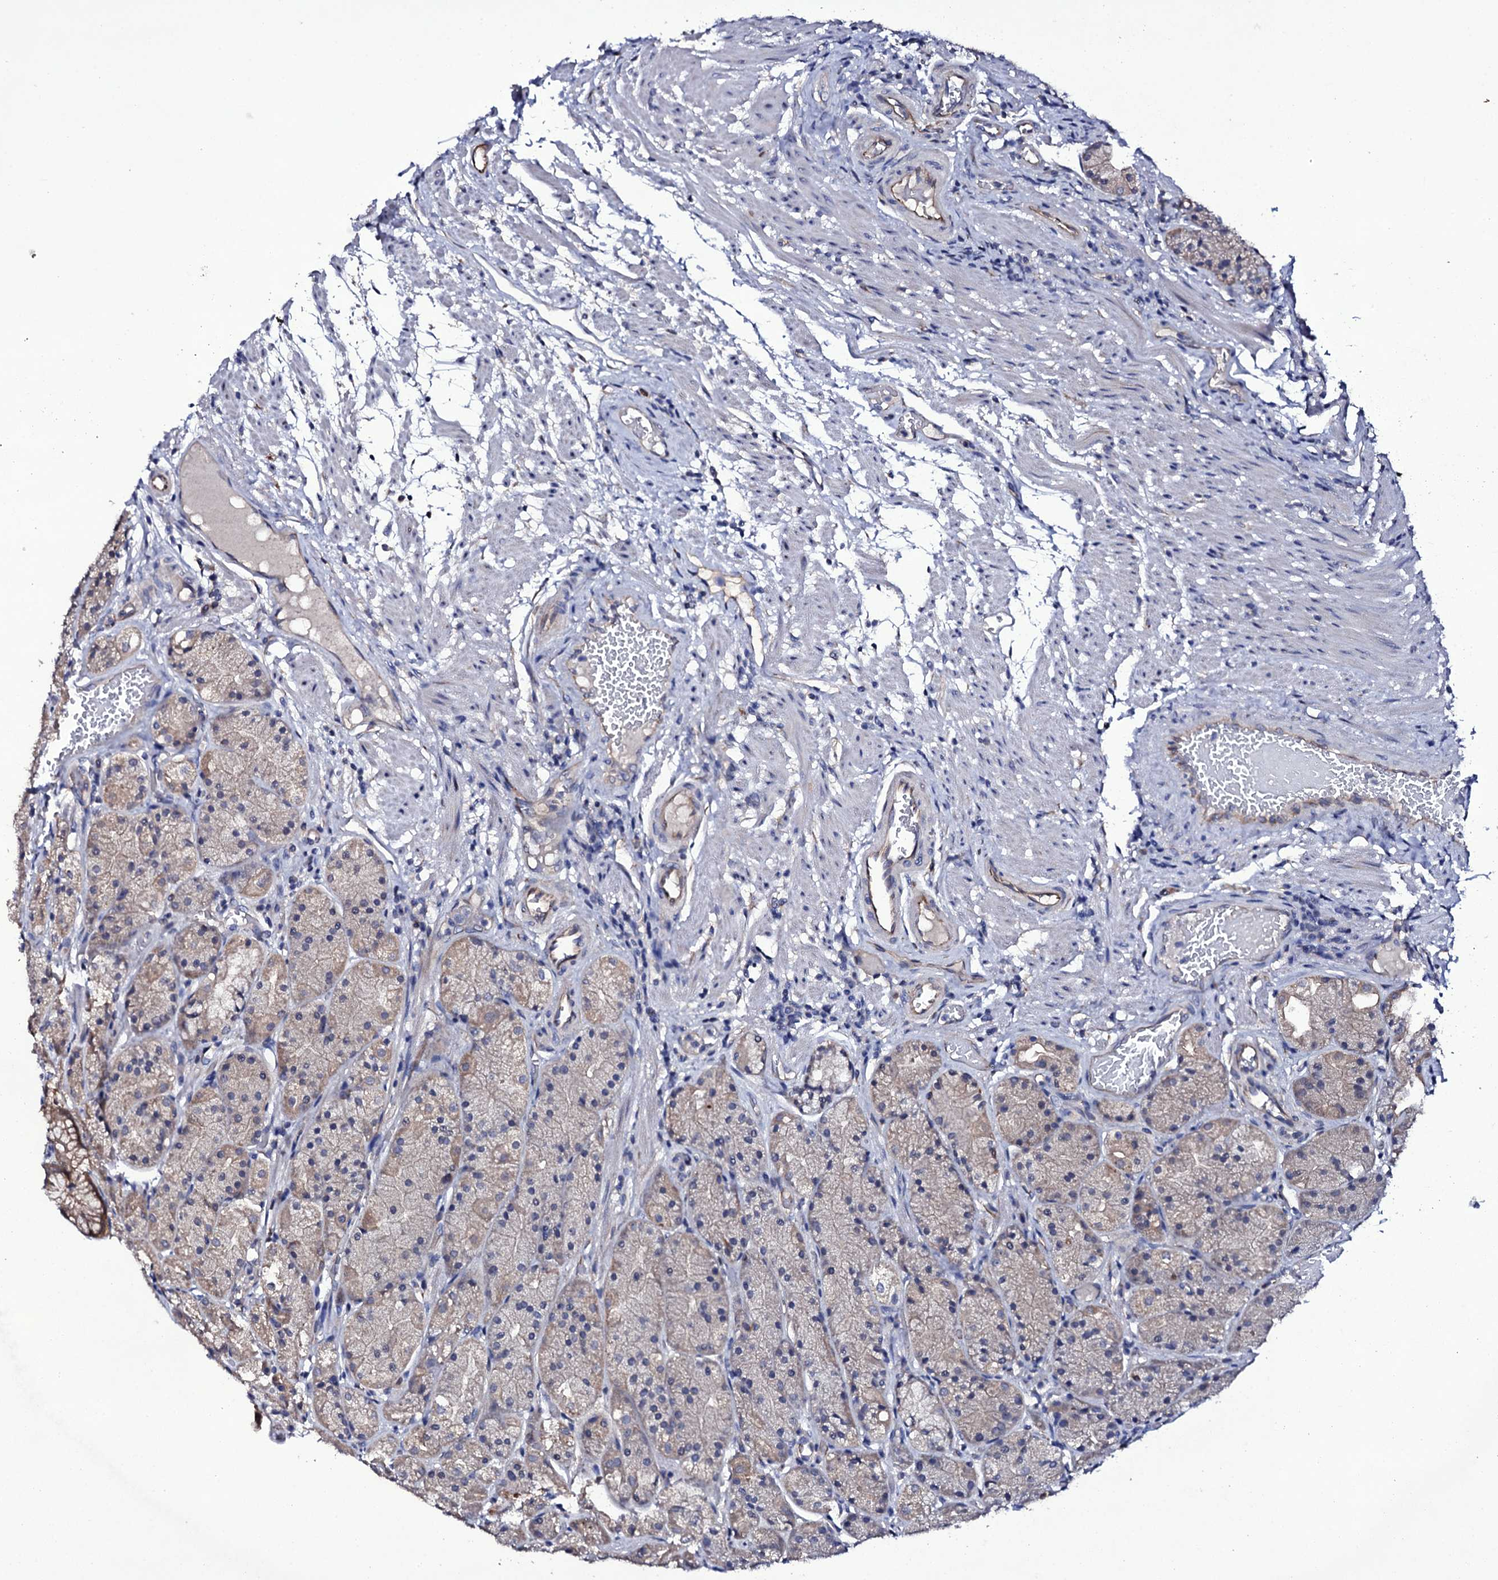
{"staining": {"intensity": "moderate", "quantity": "25%-75%", "location": "cytoplasmic/membranous"}, "tissue": "stomach", "cell_type": "Glandular cells", "image_type": "normal", "snomed": [{"axis": "morphology", "description": "Normal tissue, NOS"}, {"axis": "topography", "description": "Stomach, upper"}], "caption": "A histopathology image showing moderate cytoplasmic/membranous staining in about 25%-75% of glandular cells in benign stomach, as visualized by brown immunohistochemical staining.", "gene": "BCL2L14", "patient": {"sex": "male", "age": 72}}